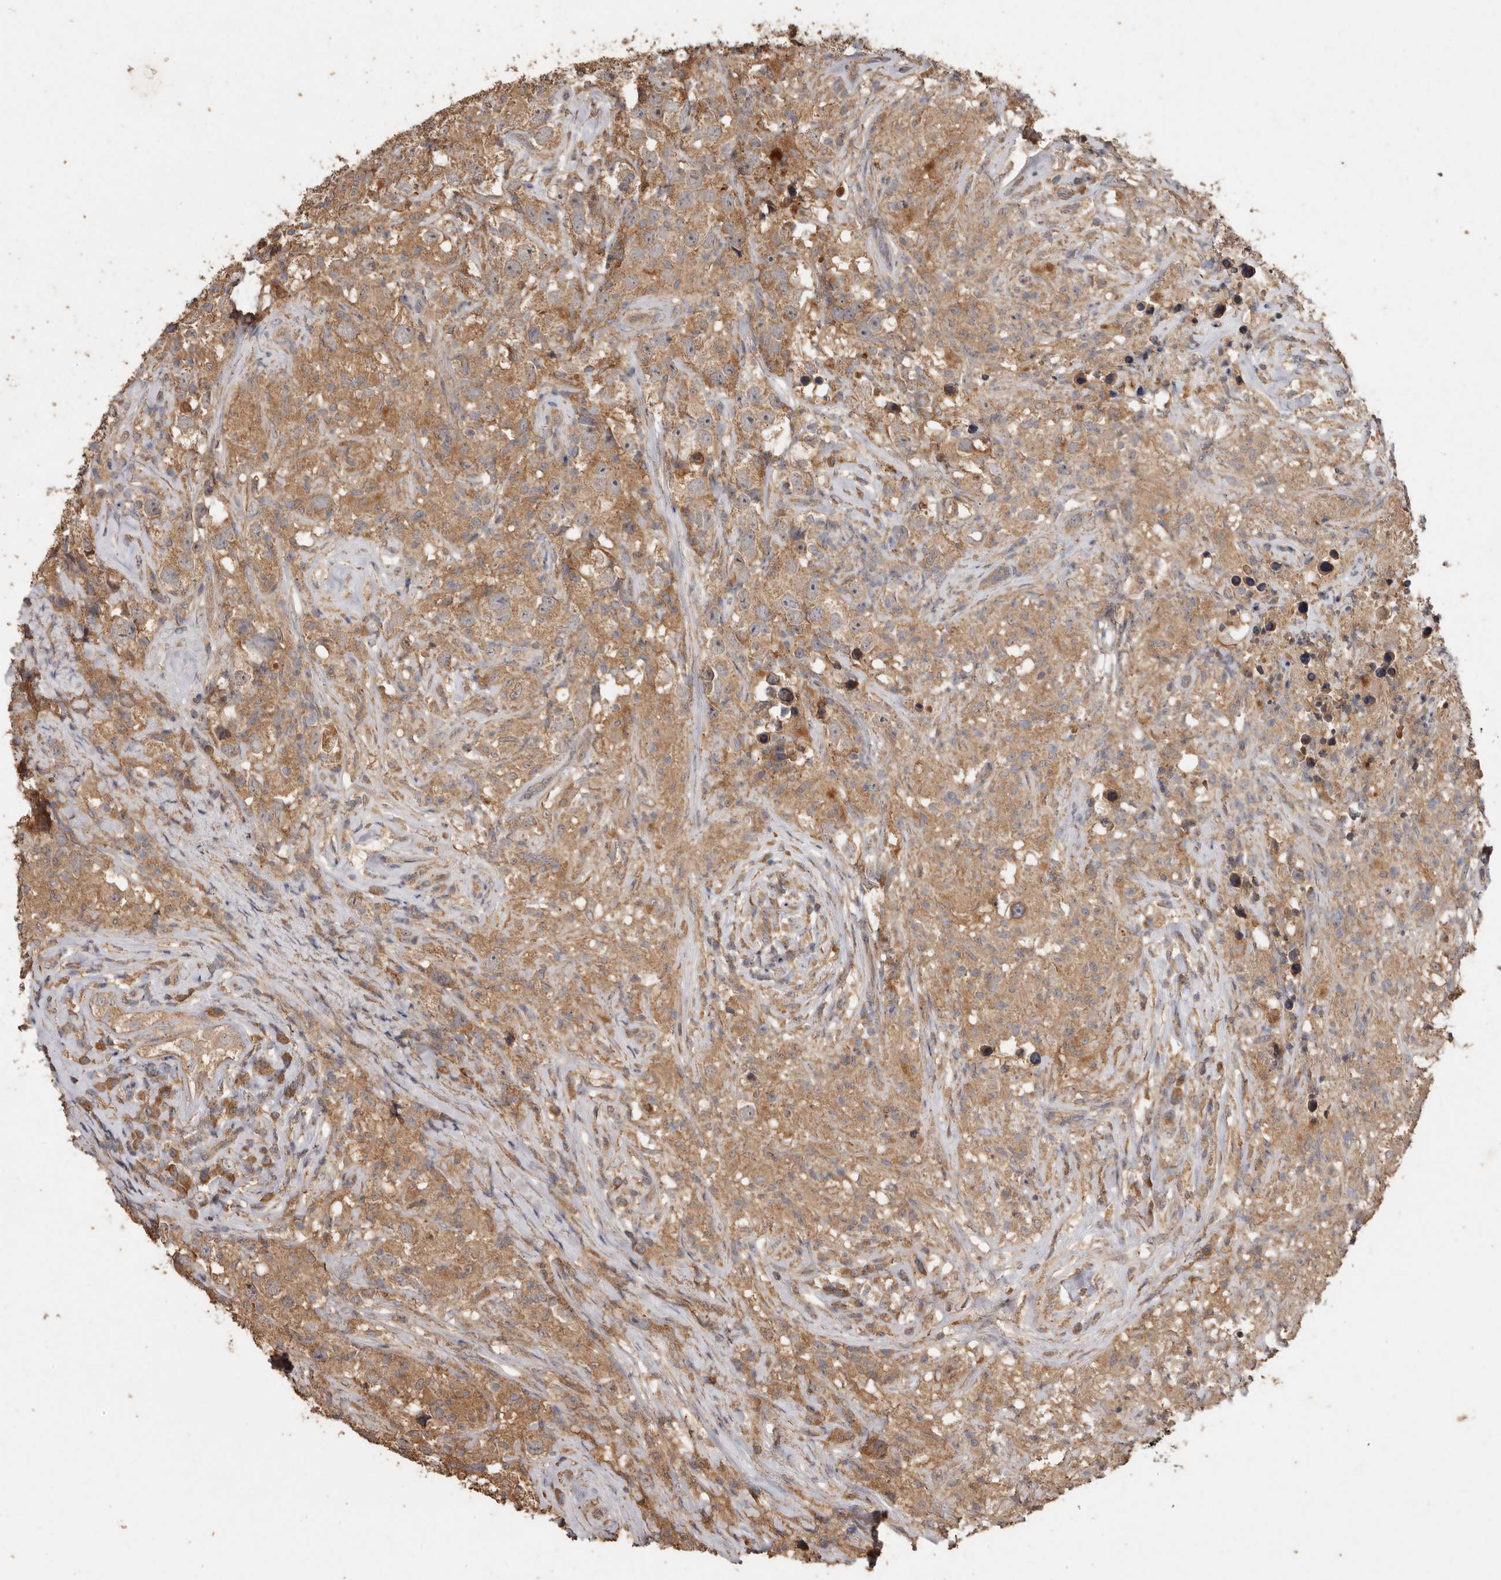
{"staining": {"intensity": "moderate", "quantity": ">75%", "location": "cytoplasmic/membranous"}, "tissue": "testis cancer", "cell_type": "Tumor cells", "image_type": "cancer", "snomed": [{"axis": "morphology", "description": "Seminoma, NOS"}, {"axis": "topography", "description": "Testis"}], "caption": "Testis cancer (seminoma) tissue shows moderate cytoplasmic/membranous staining in approximately >75% of tumor cells", "gene": "RWDD1", "patient": {"sex": "male", "age": 49}}